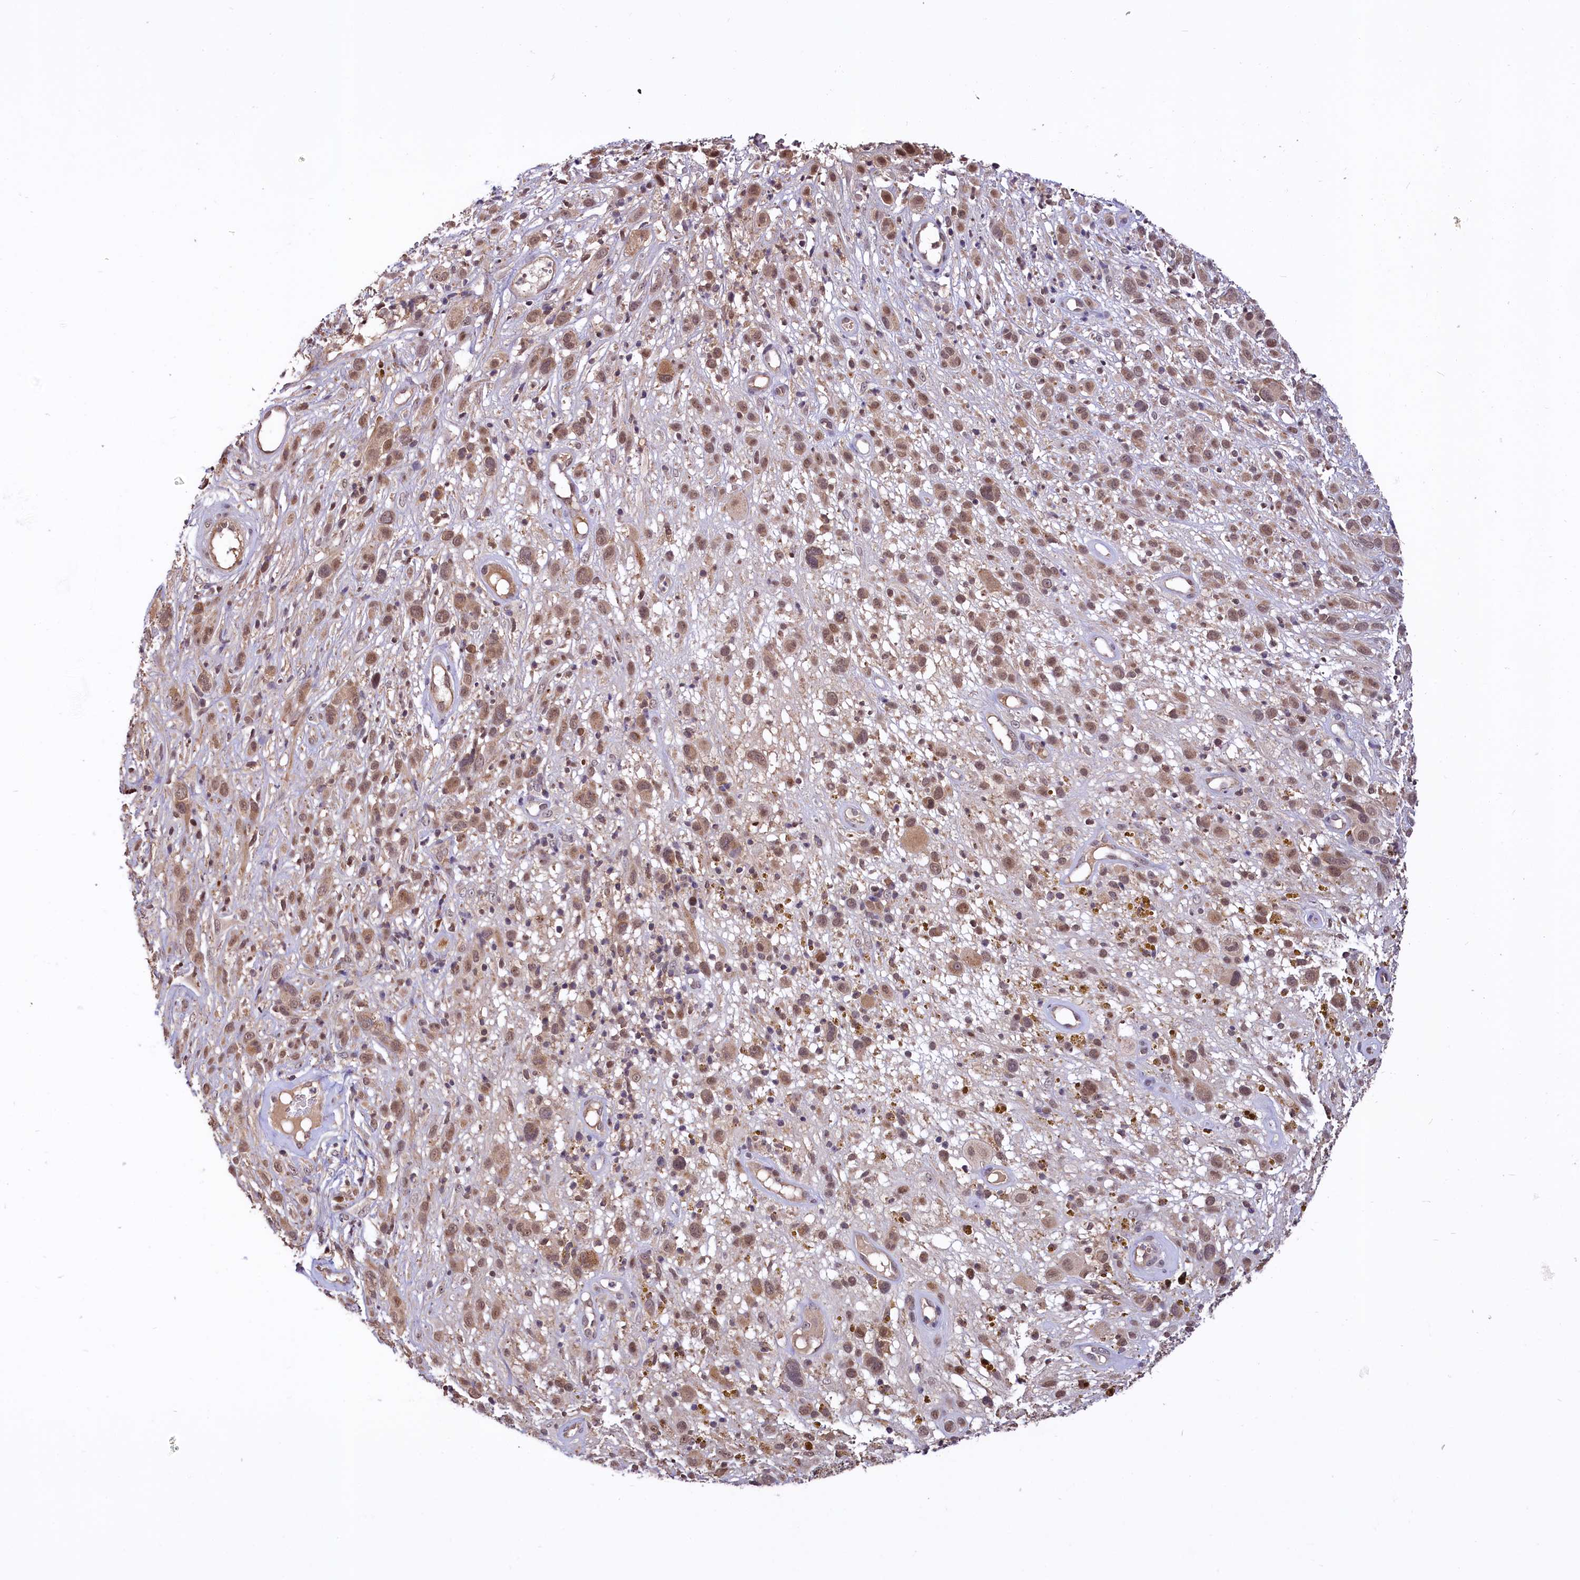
{"staining": {"intensity": "moderate", "quantity": ">75%", "location": "cytoplasmic/membranous,nuclear"}, "tissue": "melanoma", "cell_type": "Tumor cells", "image_type": "cancer", "snomed": [{"axis": "morphology", "description": "Malignant melanoma, NOS"}, {"axis": "topography", "description": "Skin of trunk"}], "caption": "Melanoma stained with a protein marker displays moderate staining in tumor cells.", "gene": "UBE3A", "patient": {"sex": "male", "age": 71}}